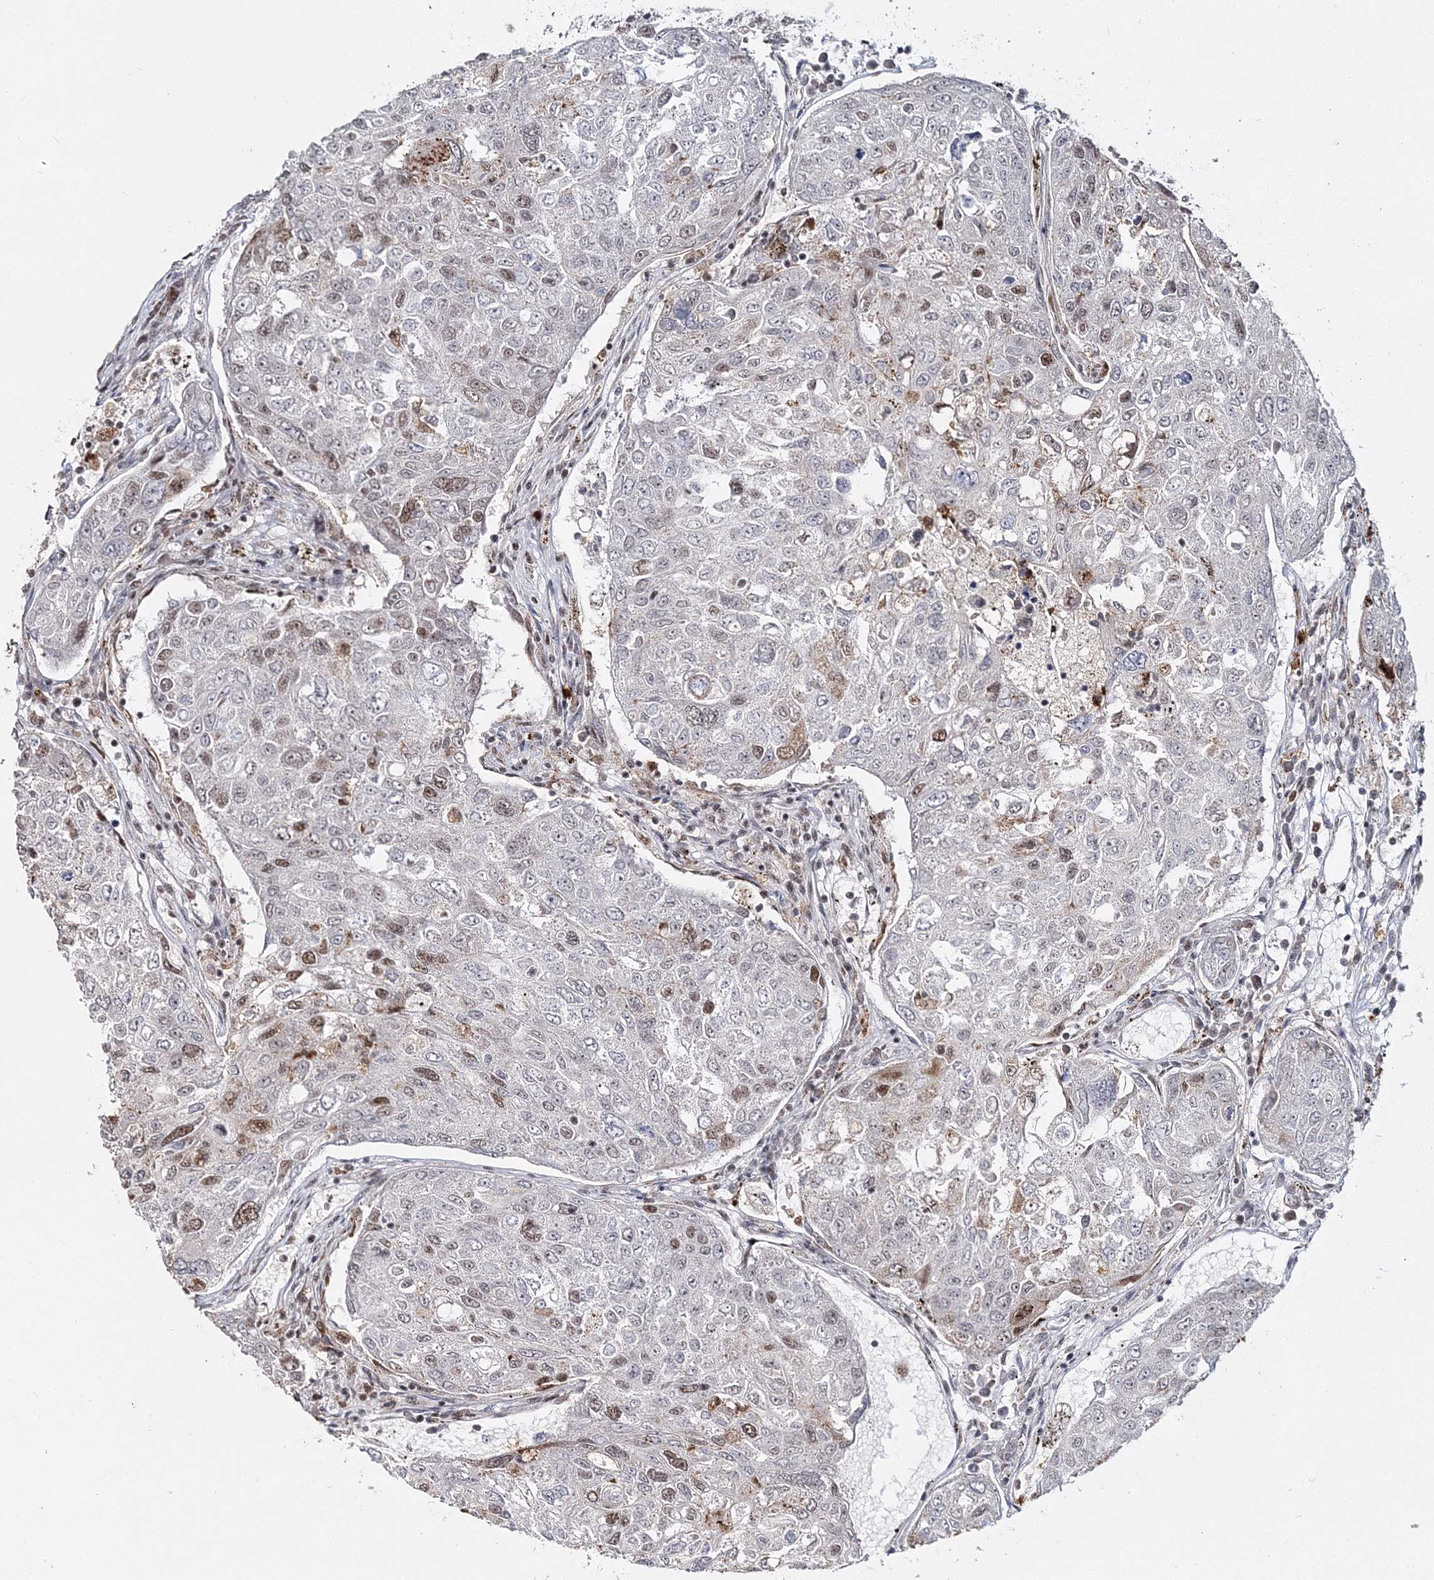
{"staining": {"intensity": "moderate", "quantity": "<25%", "location": "nuclear"}, "tissue": "urothelial cancer", "cell_type": "Tumor cells", "image_type": "cancer", "snomed": [{"axis": "morphology", "description": "Urothelial carcinoma, High grade"}, {"axis": "topography", "description": "Lymph node"}, {"axis": "topography", "description": "Urinary bladder"}], "caption": "Urothelial carcinoma (high-grade) stained with a brown dye demonstrates moderate nuclear positive expression in about <25% of tumor cells.", "gene": "QRICH1", "patient": {"sex": "male", "age": 51}}